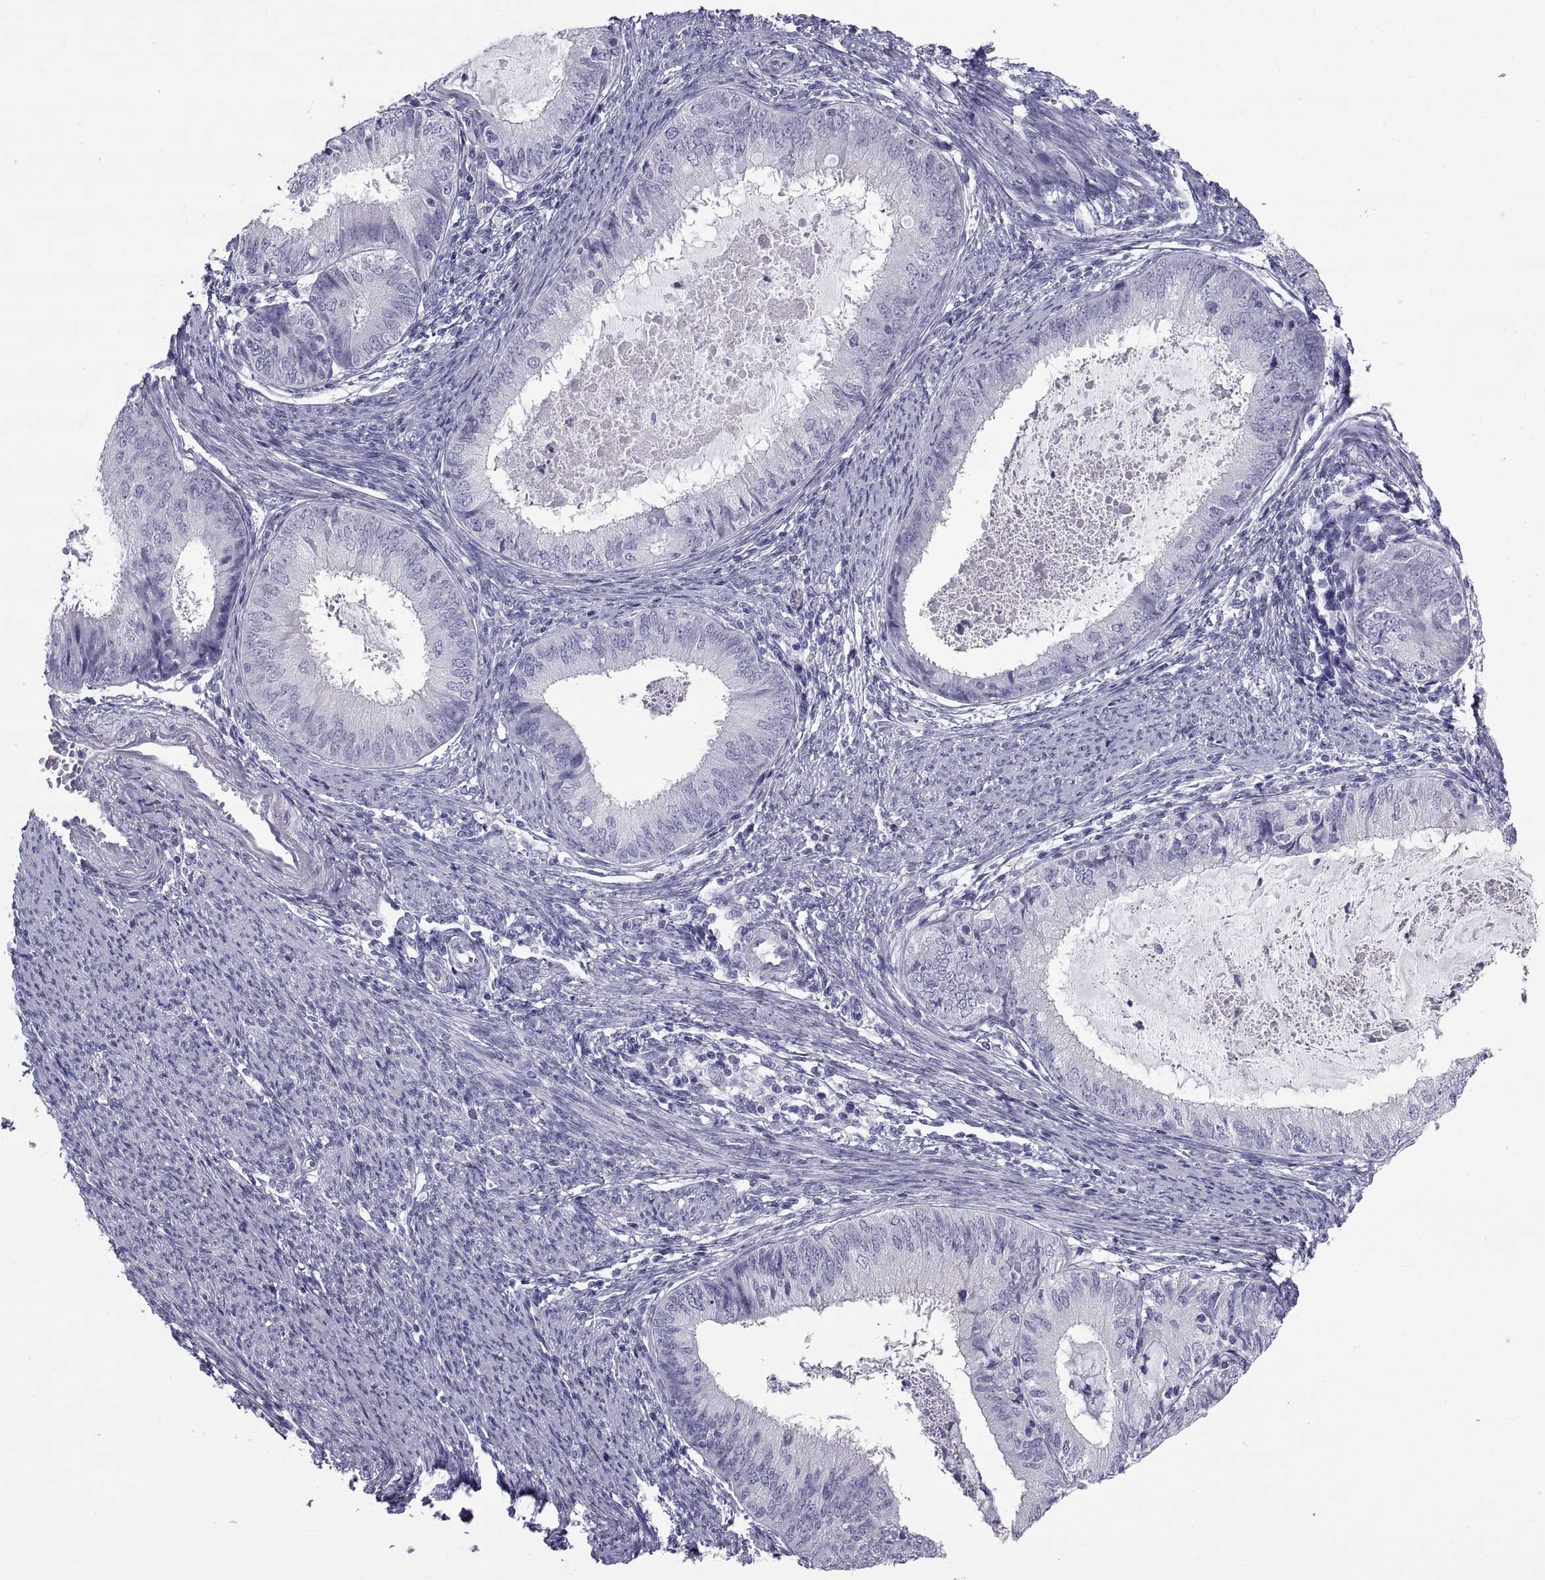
{"staining": {"intensity": "negative", "quantity": "none", "location": "none"}, "tissue": "endometrial cancer", "cell_type": "Tumor cells", "image_type": "cancer", "snomed": [{"axis": "morphology", "description": "Adenocarcinoma, NOS"}, {"axis": "topography", "description": "Endometrium"}], "caption": "The immunohistochemistry (IHC) image has no significant staining in tumor cells of adenocarcinoma (endometrial) tissue. The staining is performed using DAB (3,3'-diaminobenzidine) brown chromogen with nuclei counter-stained in using hematoxylin.", "gene": "NPTX2", "patient": {"sex": "female", "age": 57}}